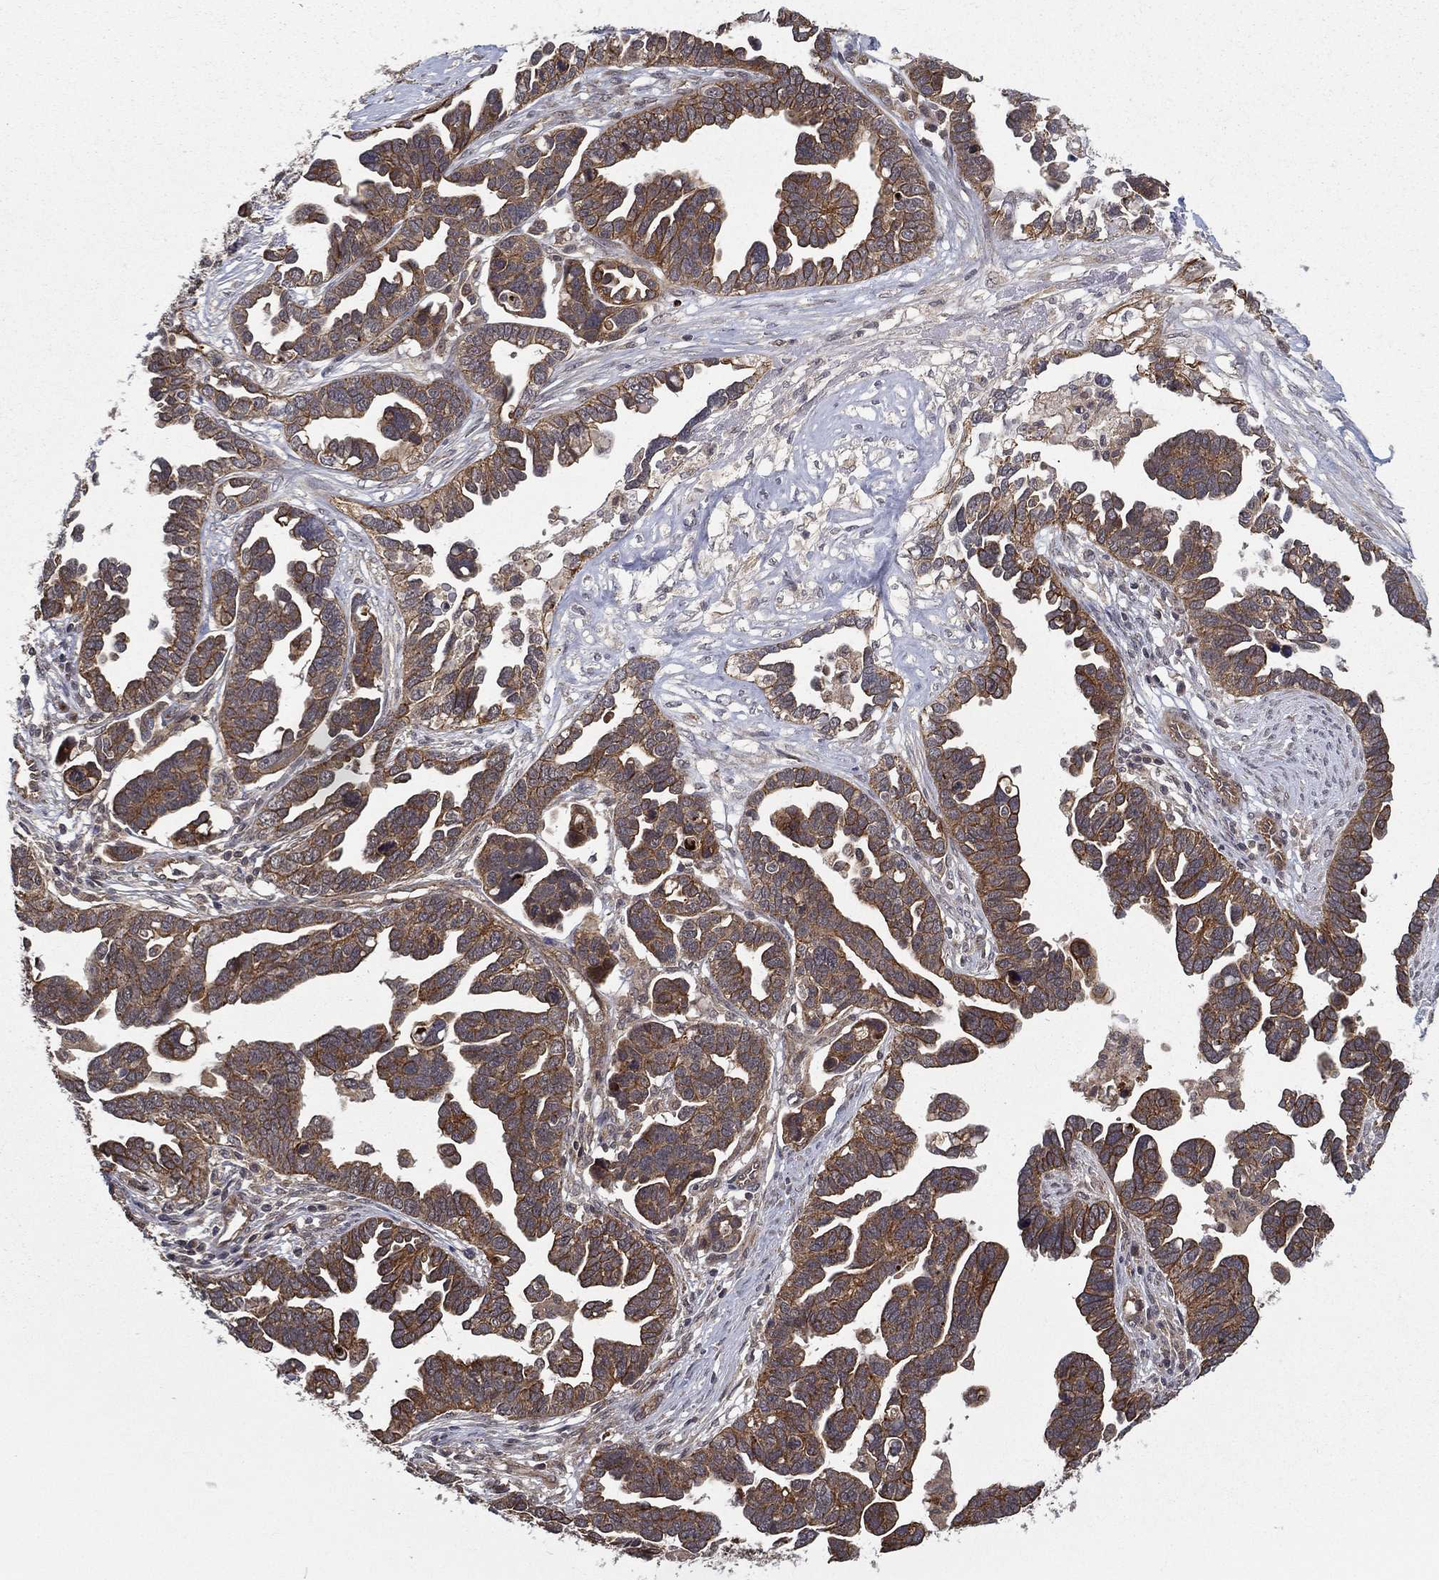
{"staining": {"intensity": "moderate", "quantity": ">75%", "location": "cytoplasmic/membranous"}, "tissue": "ovarian cancer", "cell_type": "Tumor cells", "image_type": "cancer", "snomed": [{"axis": "morphology", "description": "Cystadenocarcinoma, serous, NOS"}, {"axis": "topography", "description": "Ovary"}], "caption": "About >75% of tumor cells in ovarian serous cystadenocarcinoma reveal moderate cytoplasmic/membranous protein expression as visualized by brown immunohistochemical staining.", "gene": "UACA", "patient": {"sex": "female", "age": 54}}